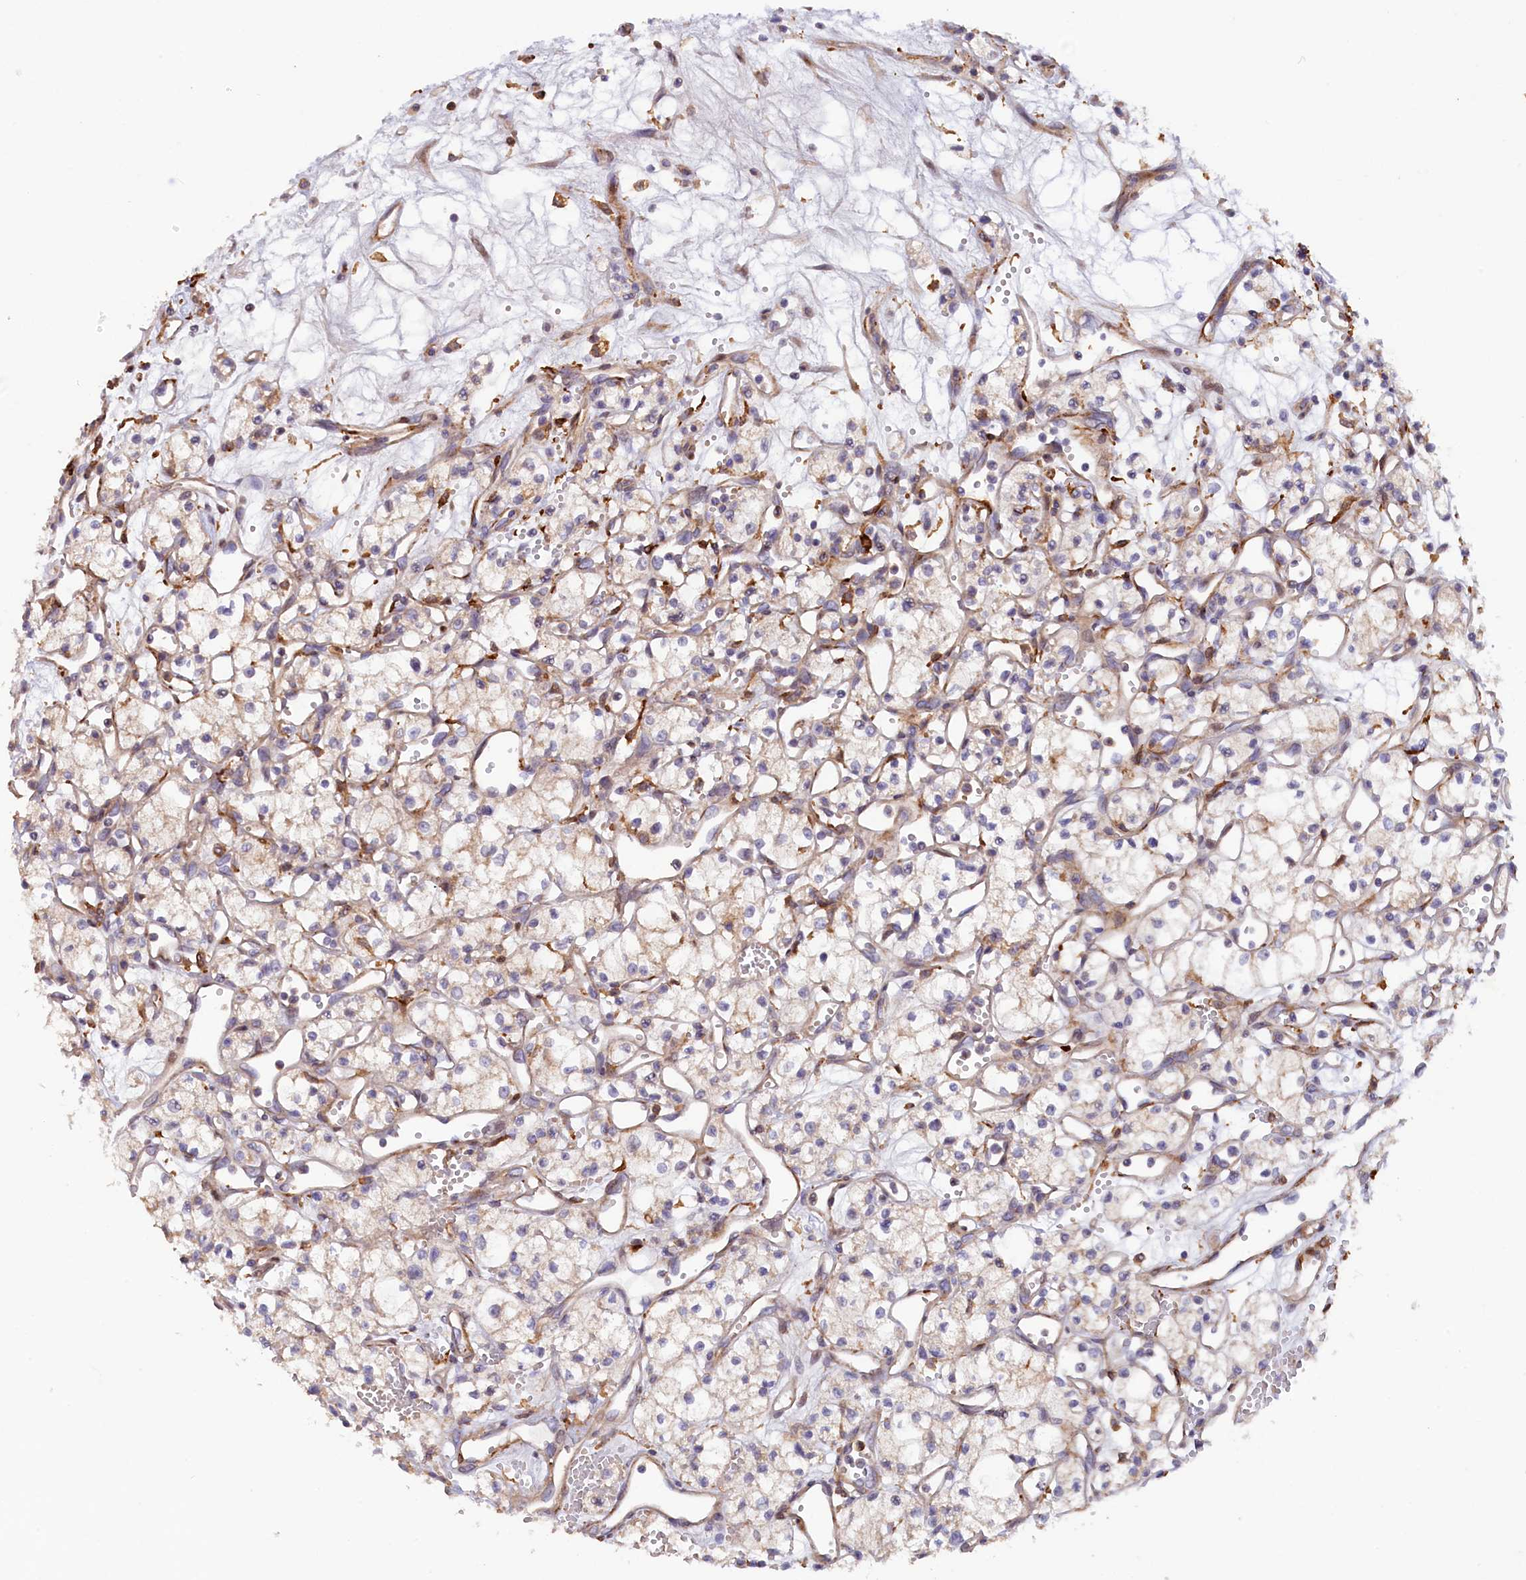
{"staining": {"intensity": "weak", "quantity": "<25%", "location": "cytoplasmic/membranous"}, "tissue": "renal cancer", "cell_type": "Tumor cells", "image_type": "cancer", "snomed": [{"axis": "morphology", "description": "Adenocarcinoma, NOS"}, {"axis": "topography", "description": "Kidney"}], "caption": "Immunohistochemical staining of adenocarcinoma (renal) shows no significant expression in tumor cells.", "gene": "FERMT1", "patient": {"sex": "male", "age": 59}}